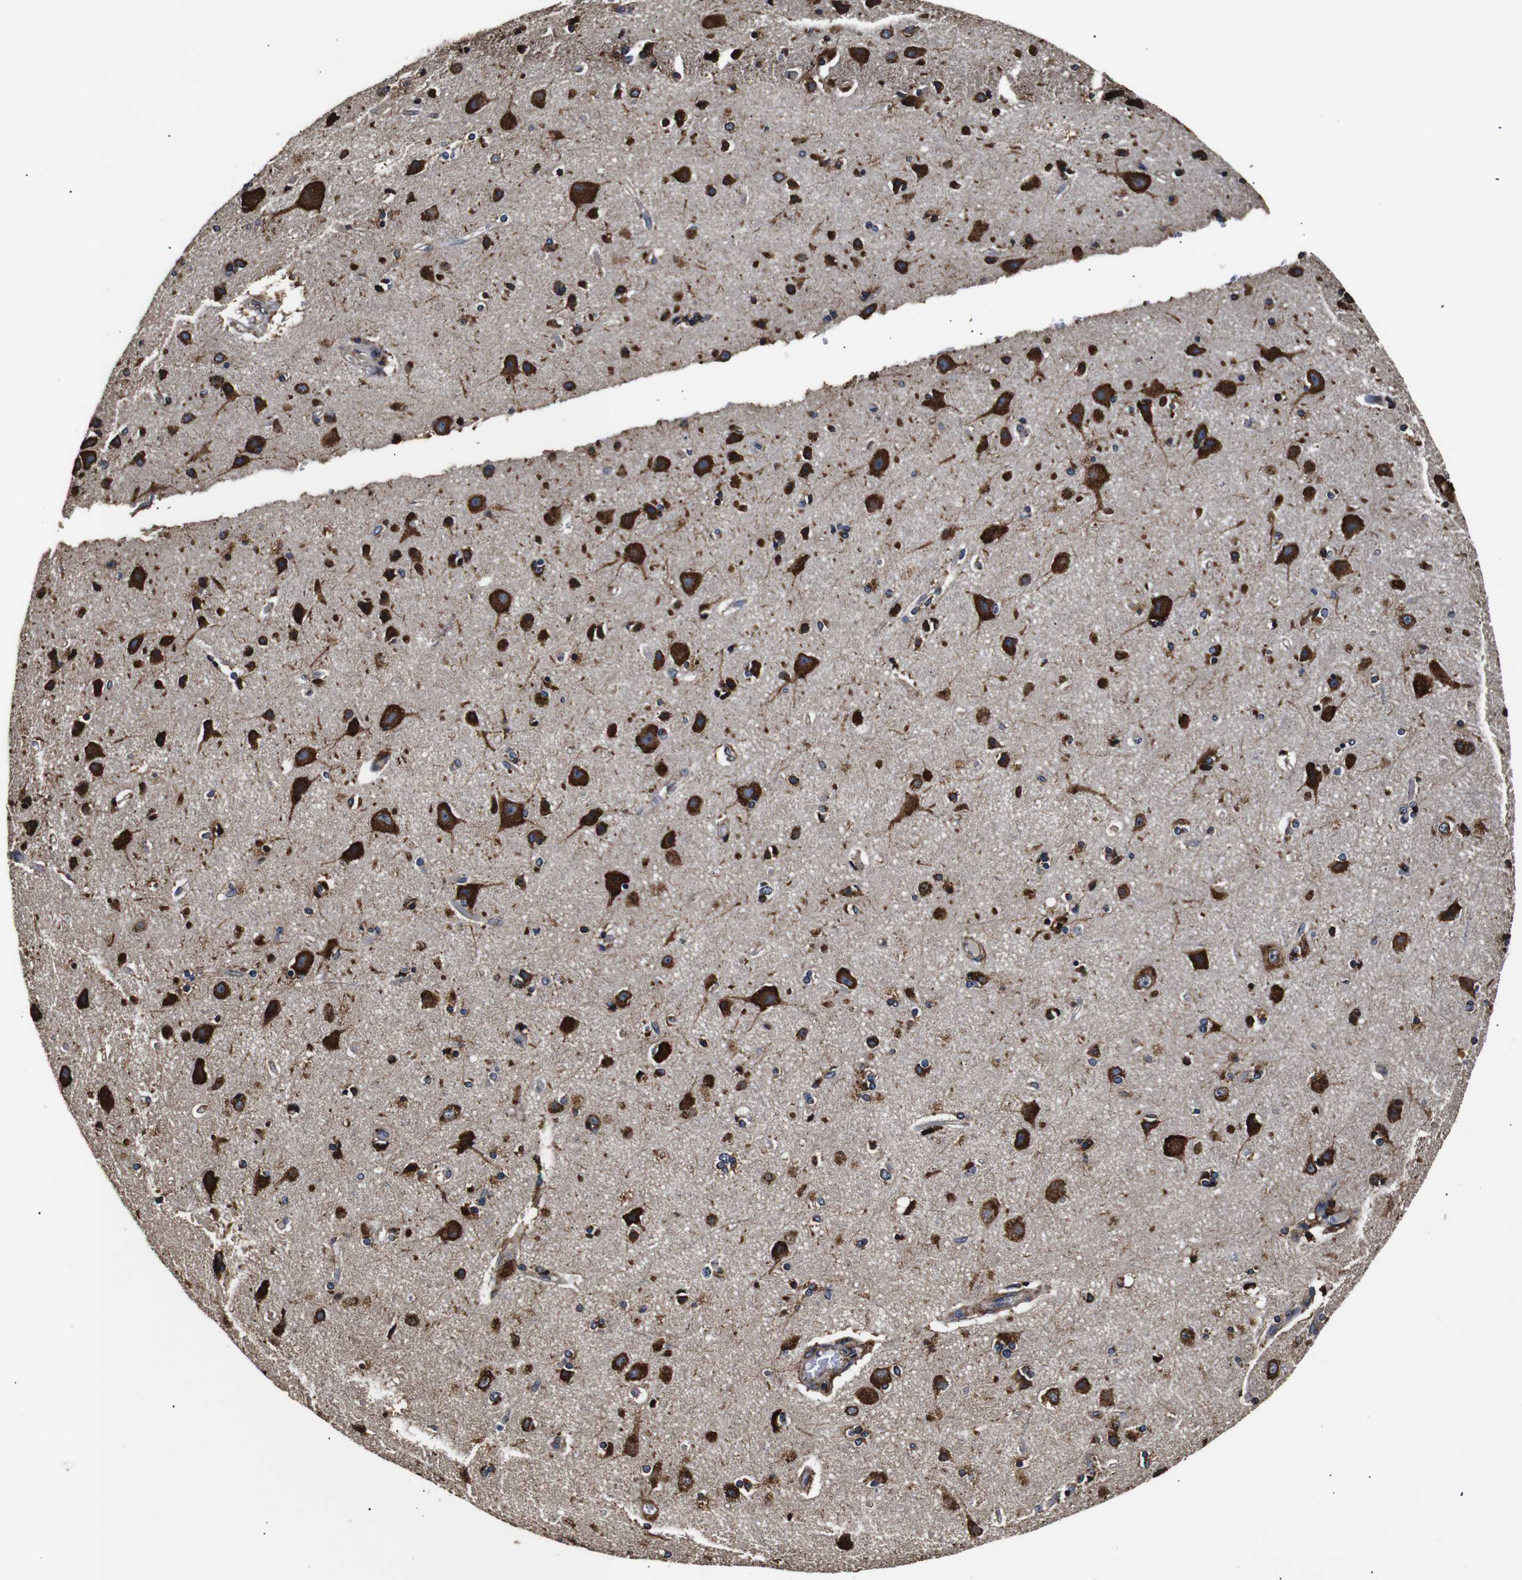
{"staining": {"intensity": "moderate", "quantity": ">75%", "location": "cytoplasmic/membranous"}, "tissue": "cerebral cortex", "cell_type": "Endothelial cells", "image_type": "normal", "snomed": [{"axis": "morphology", "description": "Normal tissue, NOS"}, {"axis": "topography", "description": "Cerebral cortex"}], "caption": "A brown stain labels moderate cytoplasmic/membranous expression of a protein in endothelial cells of normal human cerebral cortex.", "gene": "HHIP", "patient": {"sex": "female", "age": 54}}